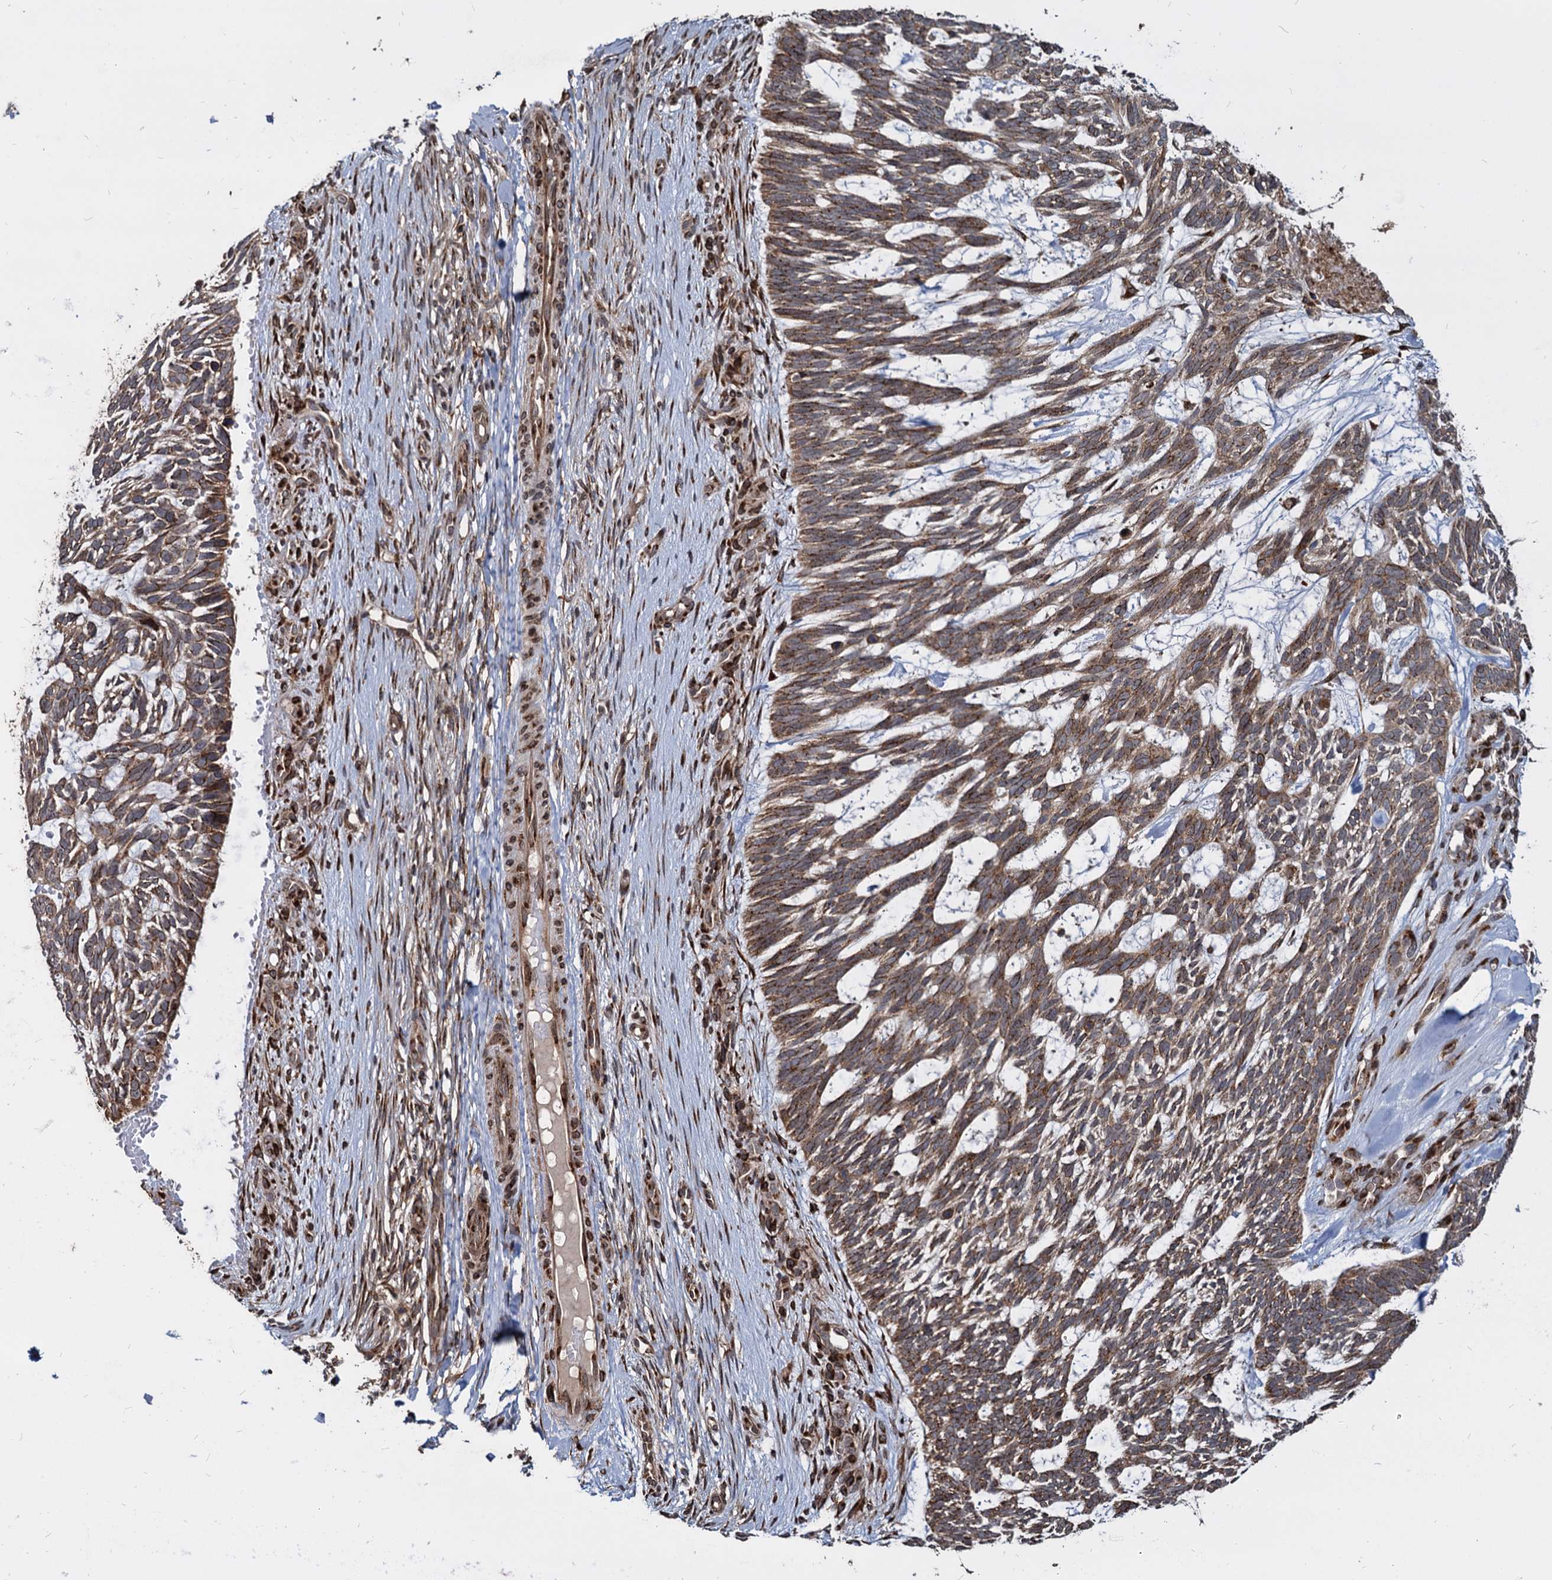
{"staining": {"intensity": "moderate", "quantity": ">75%", "location": "cytoplasmic/membranous"}, "tissue": "skin cancer", "cell_type": "Tumor cells", "image_type": "cancer", "snomed": [{"axis": "morphology", "description": "Basal cell carcinoma"}, {"axis": "topography", "description": "Skin"}], "caption": "Skin cancer (basal cell carcinoma) stained for a protein demonstrates moderate cytoplasmic/membranous positivity in tumor cells.", "gene": "SAAL1", "patient": {"sex": "male", "age": 88}}